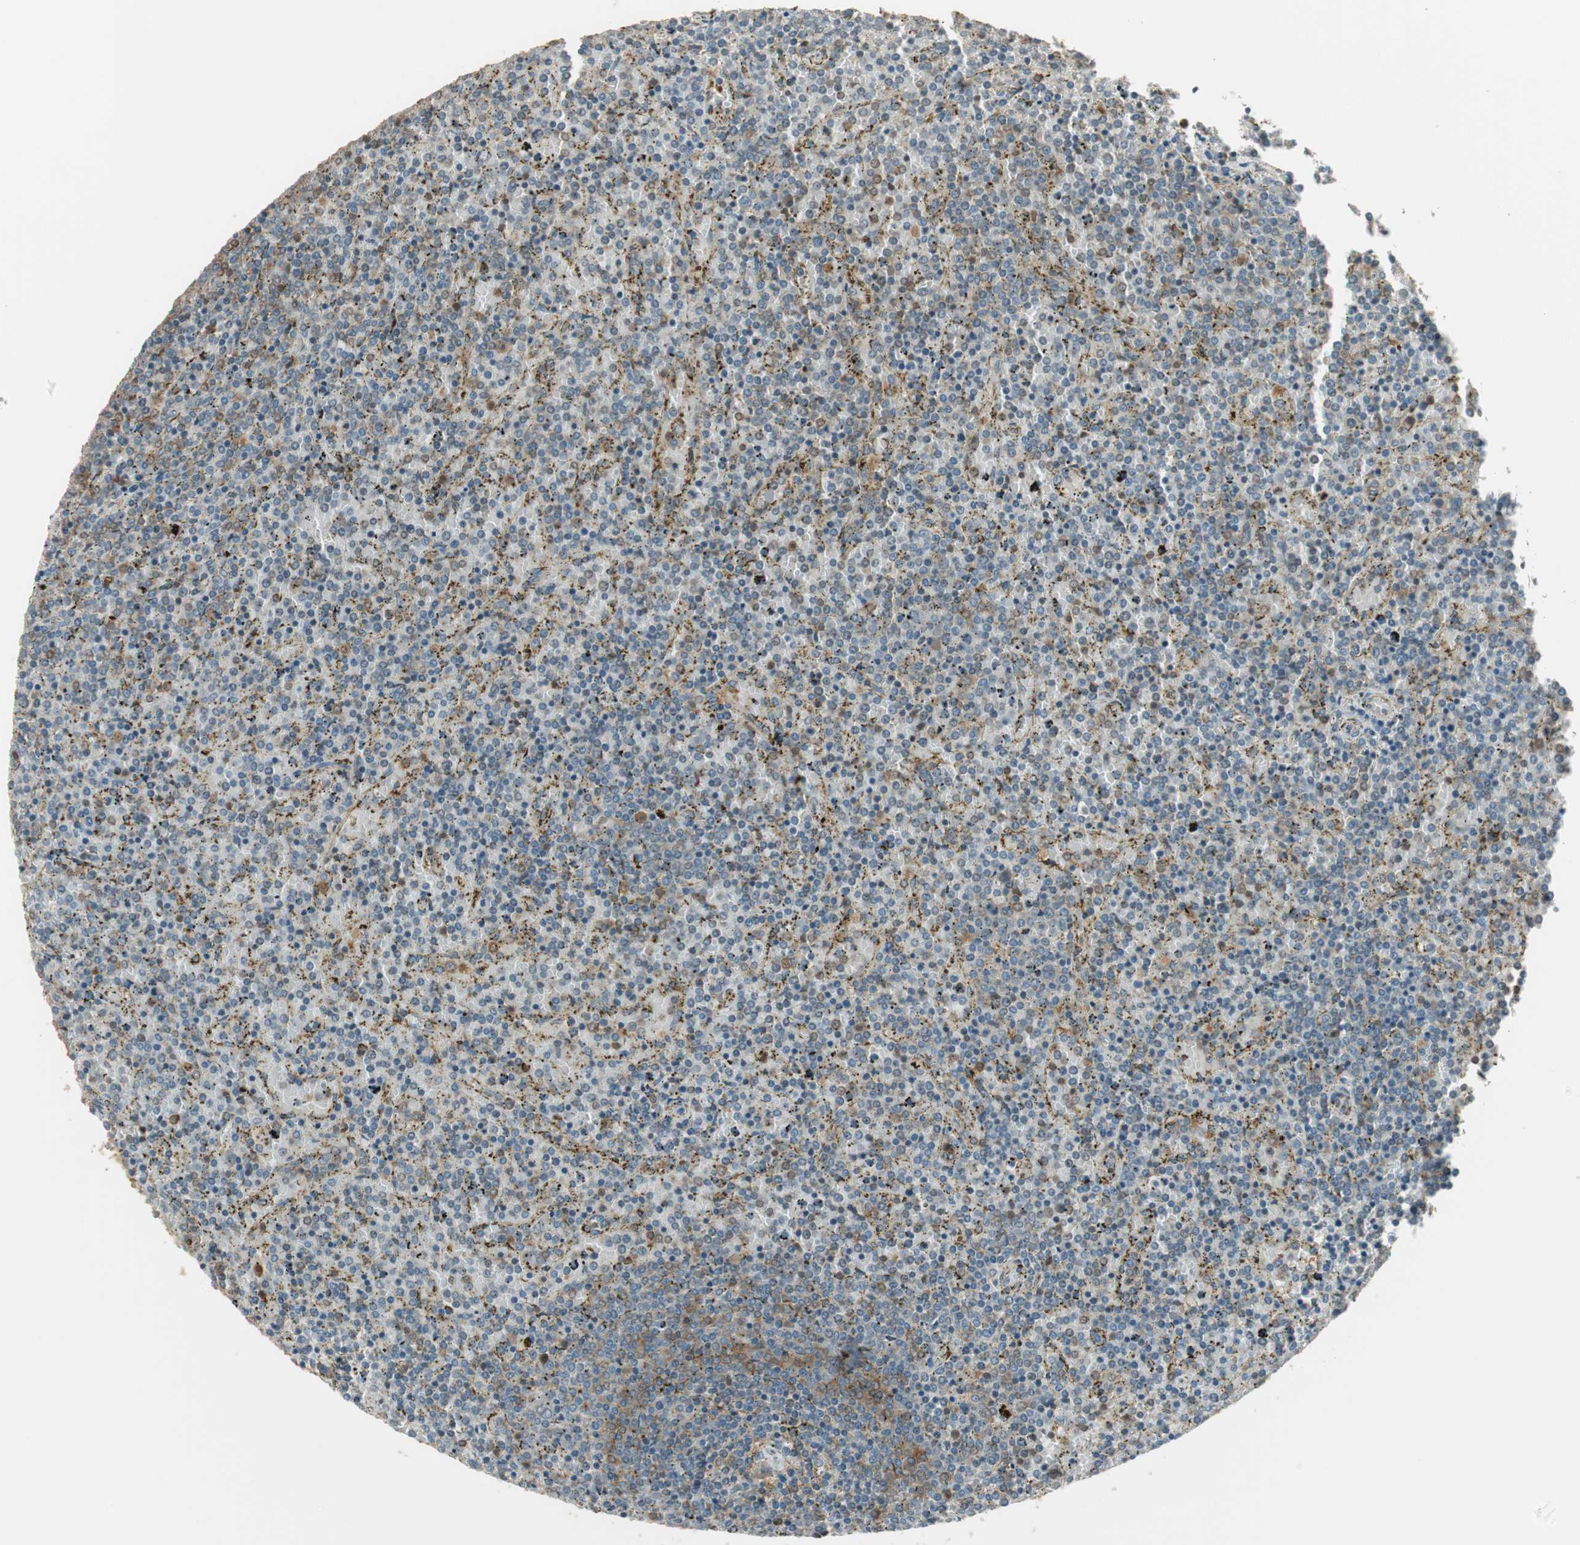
{"staining": {"intensity": "moderate", "quantity": "<25%", "location": "cytoplasmic/membranous"}, "tissue": "lymphoma", "cell_type": "Tumor cells", "image_type": "cancer", "snomed": [{"axis": "morphology", "description": "Malignant lymphoma, non-Hodgkin's type, Low grade"}, {"axis": "topography", "description": "Spleen"}], "caption": "Immunohistochemistry histopathology image of neoplastic tissue: lymphoma stained using immunohistochemistry exhibits low levels of moderate protein expression localized specifically in the cytoplasmic/membranous of tumor cells, appearing as a cytoplasmic/membranous brown color.", "gene": "PFDN5", "patient": {"sex": "female", "age": 77}}